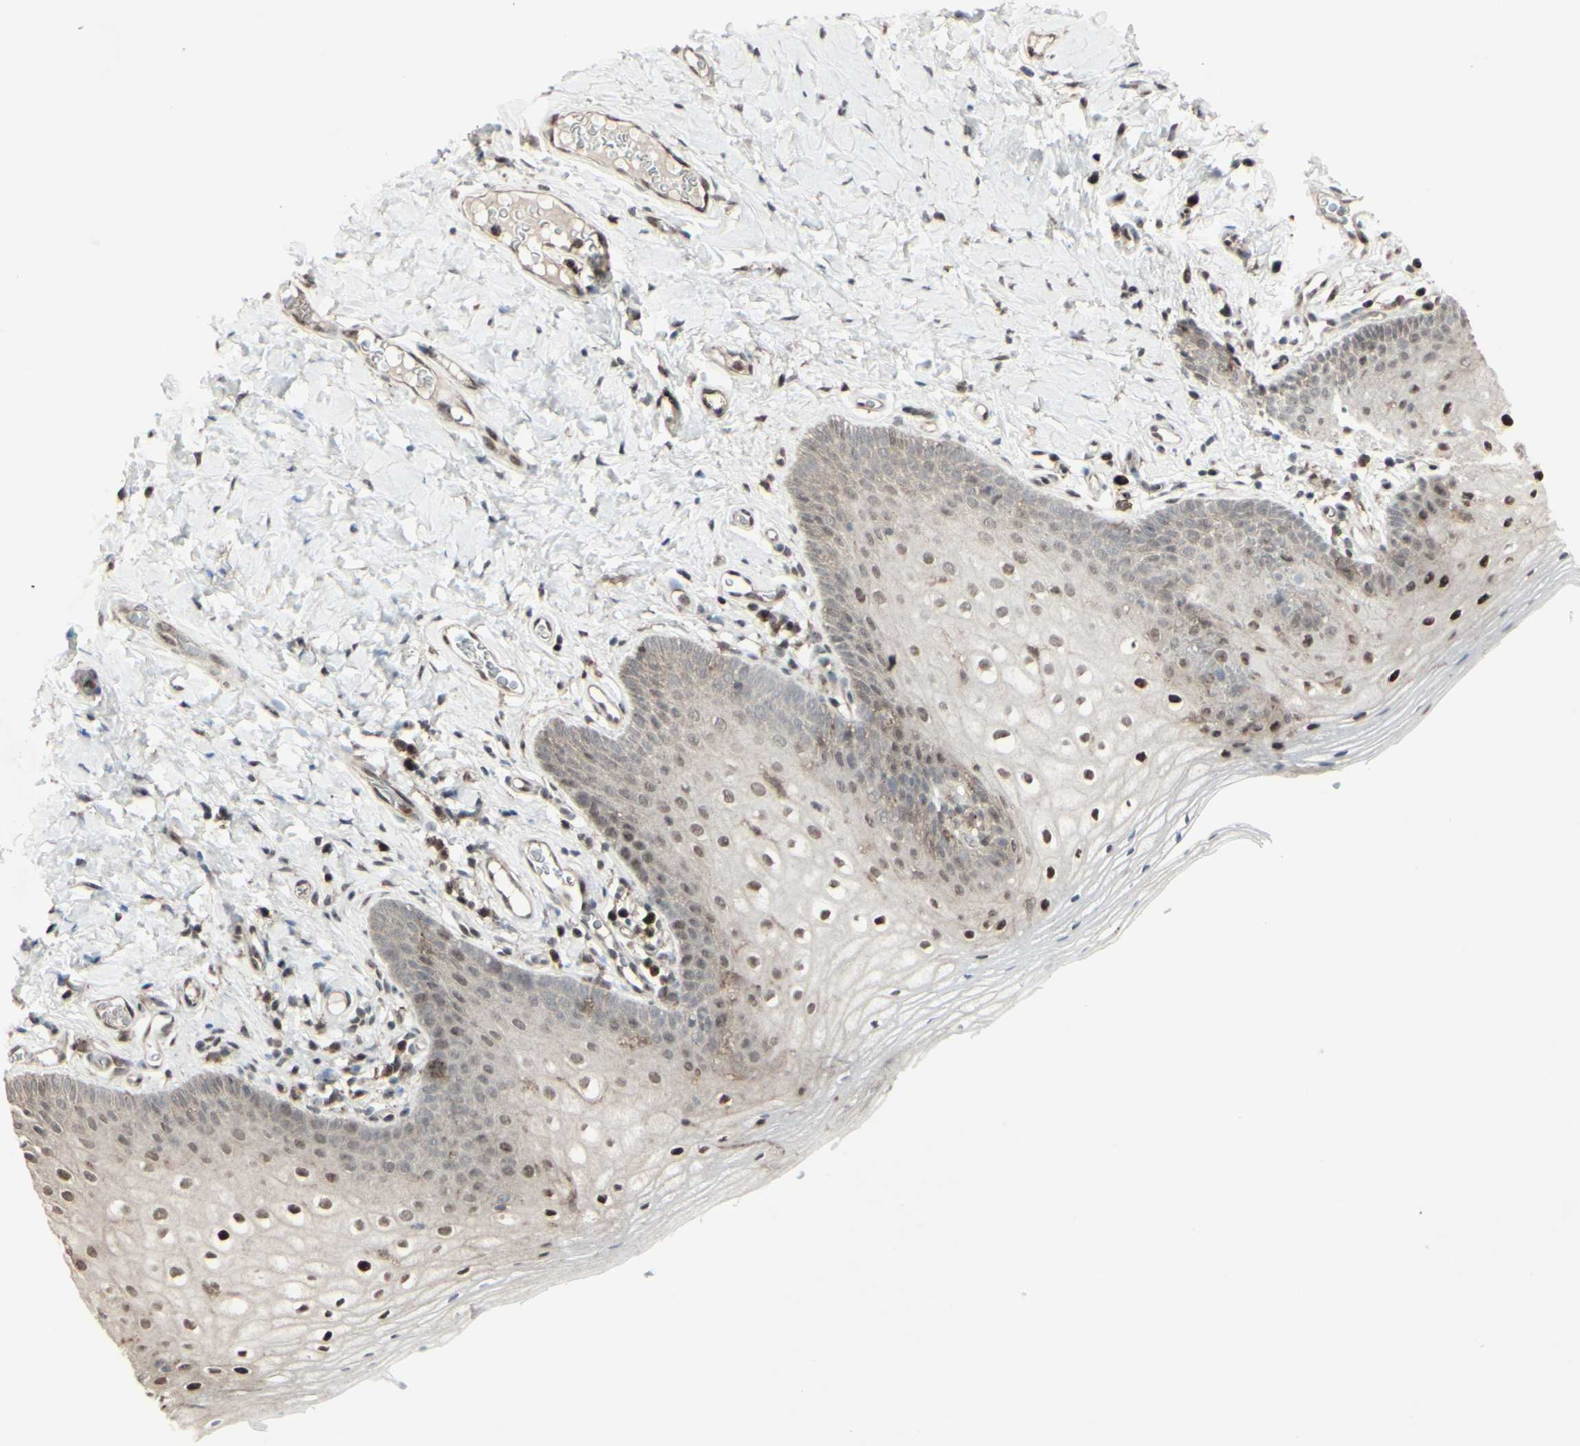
{"staining": {"intensity": "moderate", "quantity": "25%-75%", "location": "nuclear"}, "tissue": "vagina", "cell_type": "Squamous epithelial cells", "image_type": "normal", "snomed": [{"axis": "morphology", "description": "Normal tissue, NOS"}, {"axis": "topography", "description": "Vagina"}], "caption": "Immunohistochemical staining of normal vagina displays moderate nuclear protein staining in approximately 25%-75% of squamous epithelial cells. Using DAB (brown) and hematoxylin (blue) stains, captured at high magnification using brightfield microscopy.", "gene": "CD33", "patient": {"sex": "female", "age": 55}}